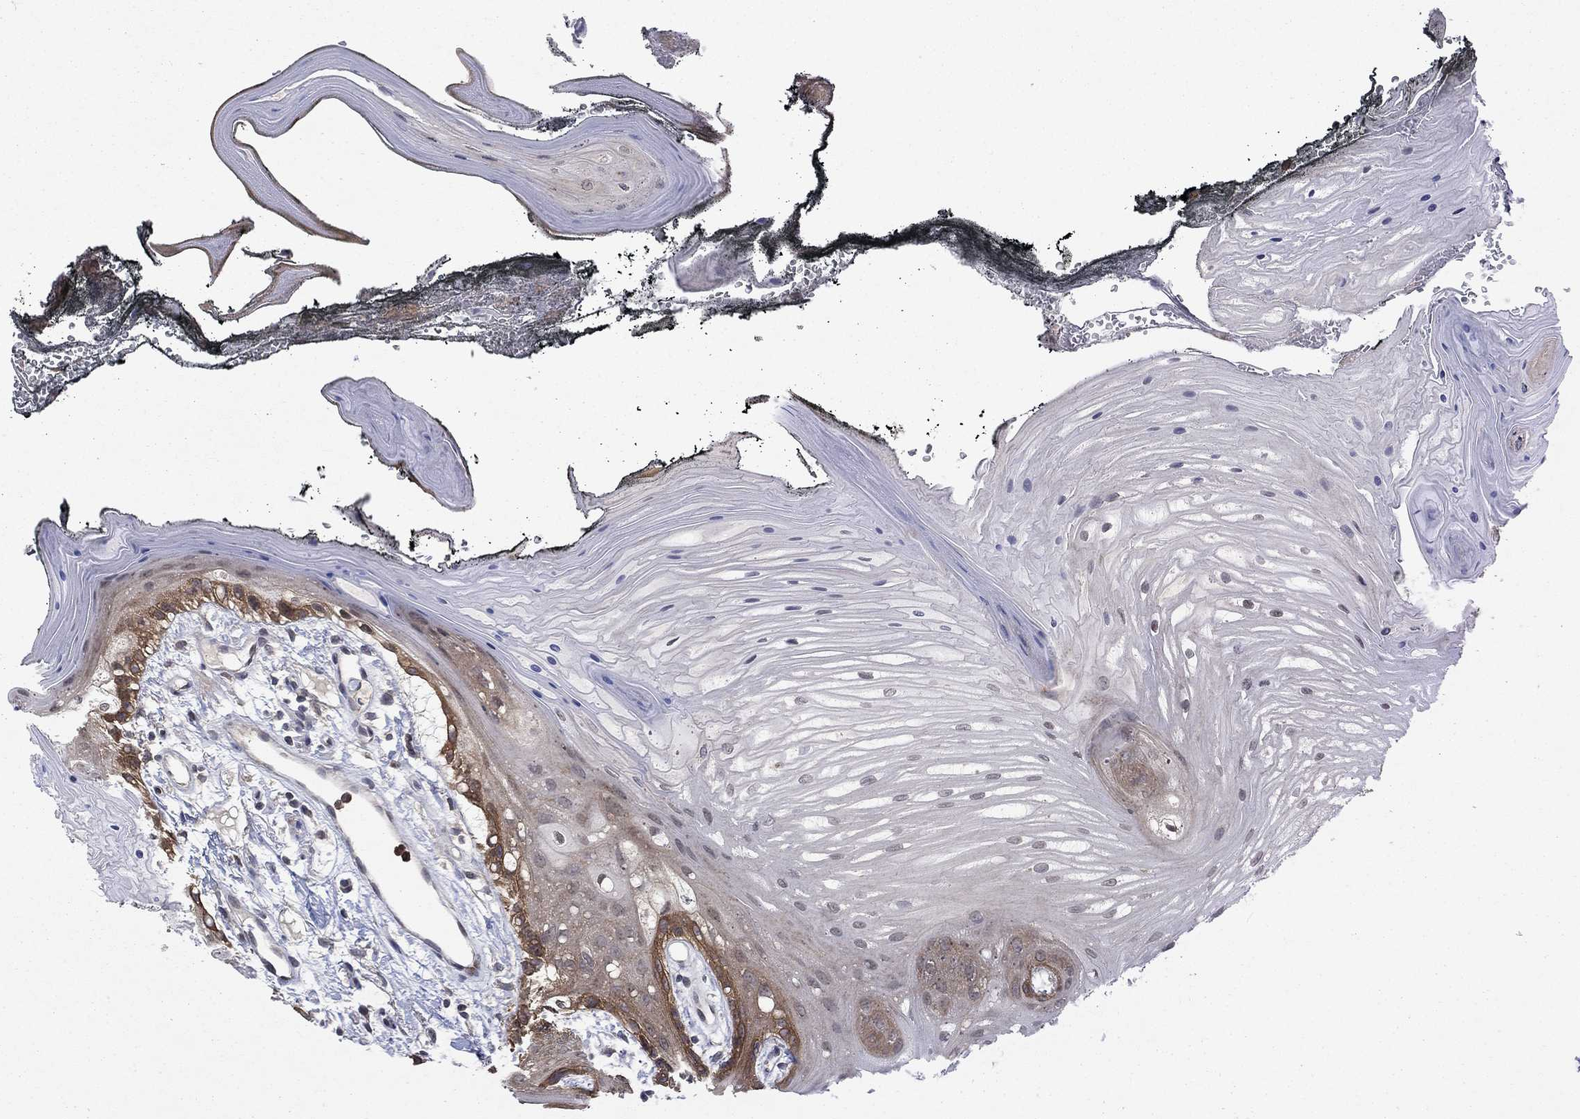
{"staining": {"intensity": "moderate", "quantity": "25%-75%", "location": "cytoplasmic/membranous"}, "tissue": "oral mucosa", "cell_type": "Squamous epithelial cells", "image_type": "normal", "snomed": [{"axis": "morphology", "description": "Normal tissue, NOS"}, {"axis": "morphology", "description": "Squamous cell carcinoma, NOS"}, {"axis": "topography", "description": "Oral tissue"}, {"axis": "topography", "description": "Head-Neck"}], "caption": "Squamous epithelial cells exhibit medium levels of moderate cytoplasmic/membranous staining in approximately 25%-75% of cells in normal oral mucosa.", "gene": "PPP1R9A", "patient": {"sex": "male", "age": 65}}